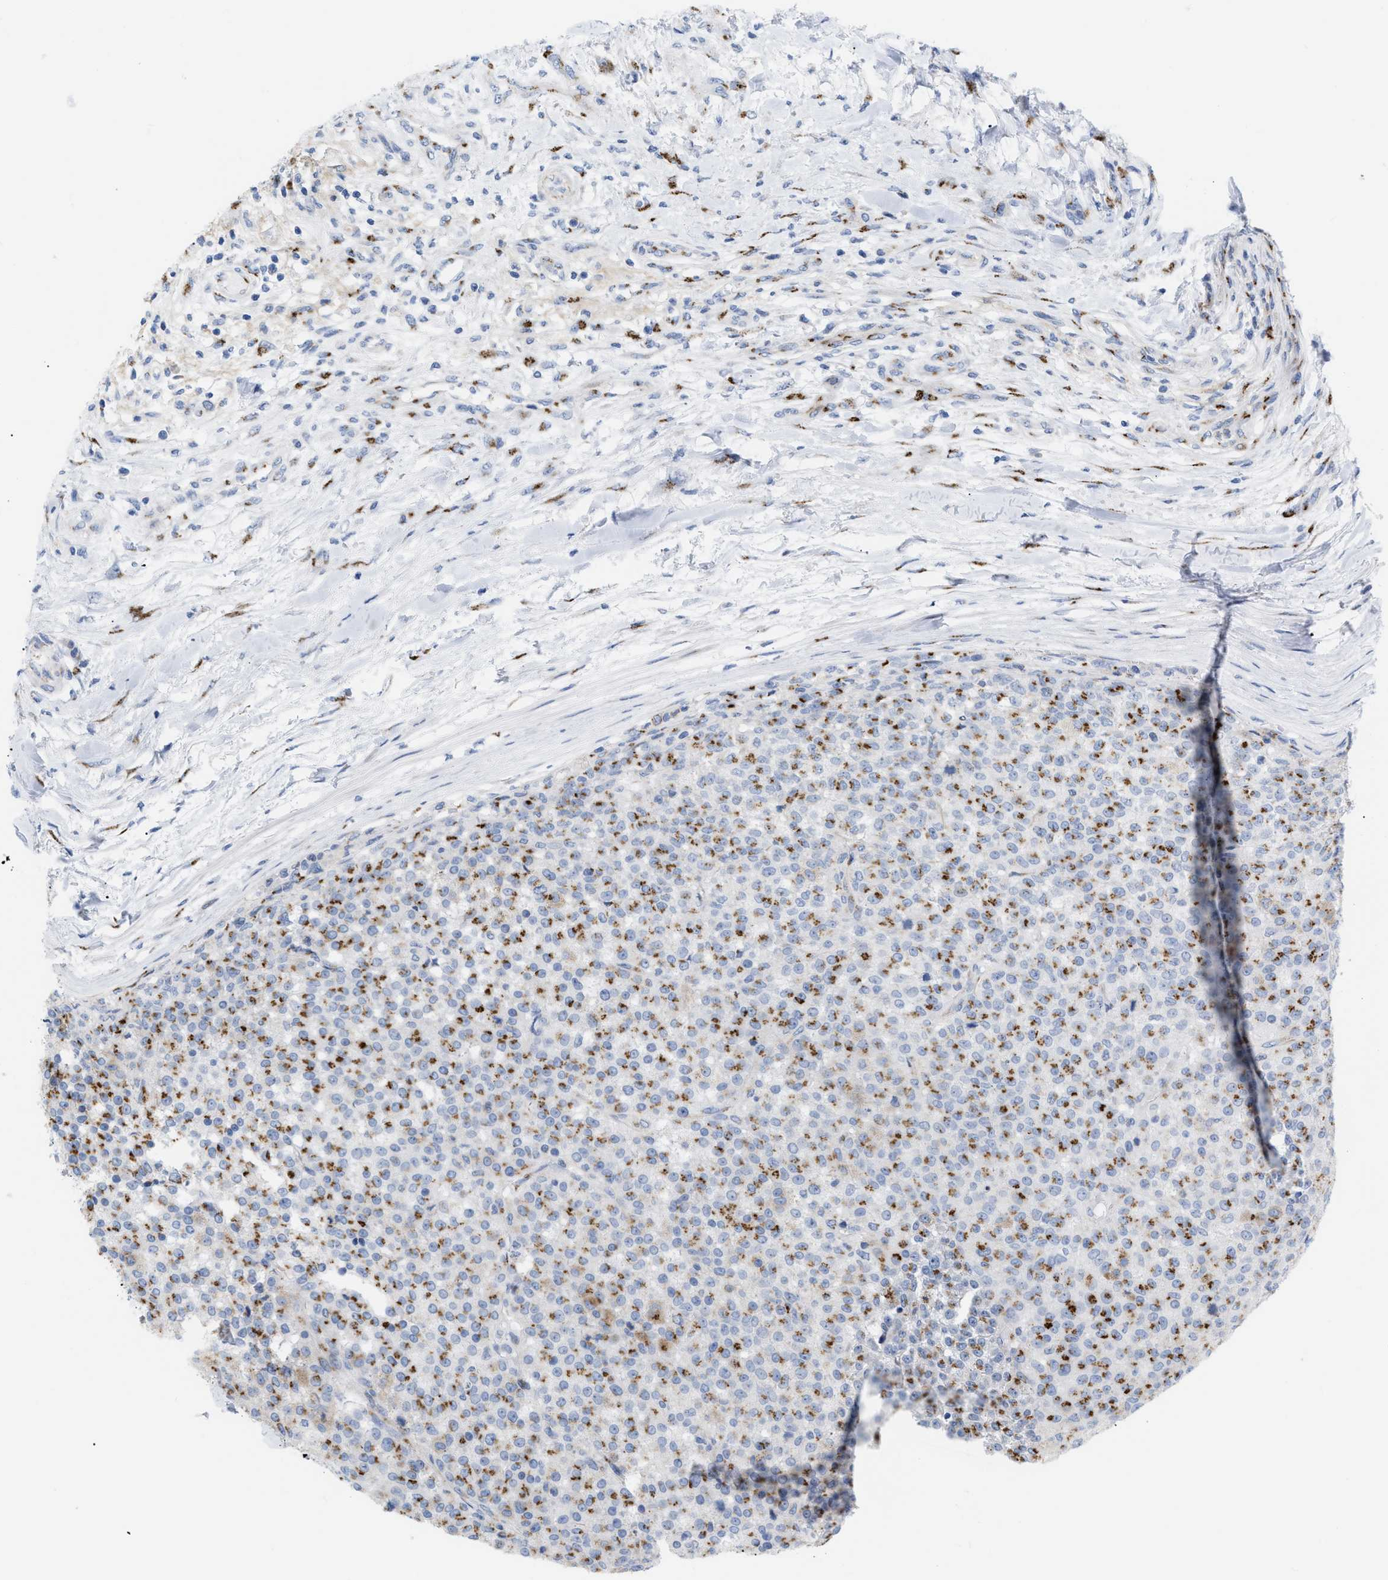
{"staining": {"intensity": "moderate", "quantity": "25%-75%", "location": "cytoplasmic/membranous"}, "tissue": "testis cancer", "cell_type": "Tumor cells", "image_type": "cancer", "snomed": [{"axis": "morphology", "description": "Seminoma, NOS"}, {"axis": "topography", "description": "Testis"}], "caption": "Protein analysis of testis cancer tissue displays moderate cytoplasmic/membranous positivity in approximately 25%-75% of tumor cells.", "gene": "TMEM17", "patient": {"sex": "male", "age": 59}}